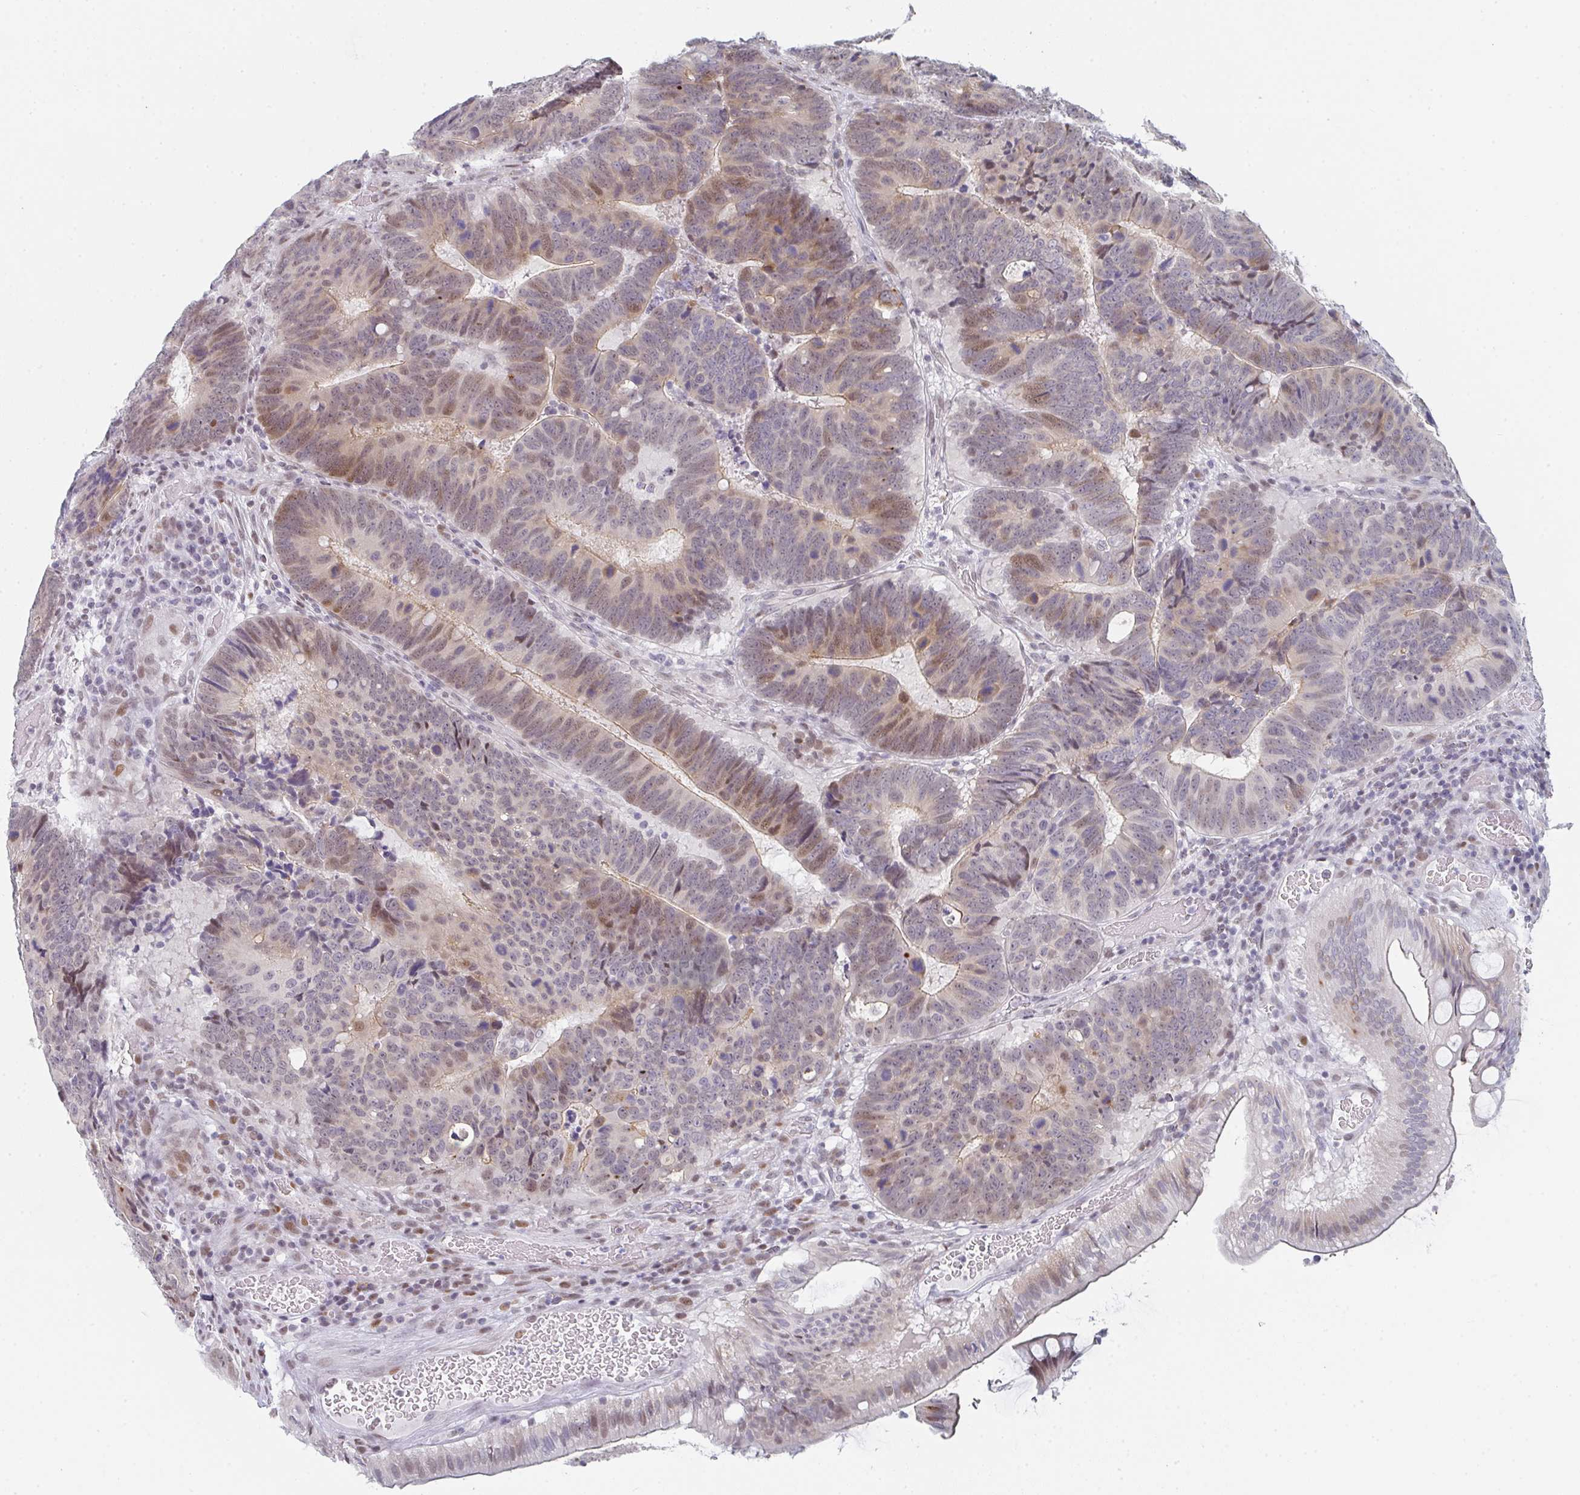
{"staining": {"intensity": "moderate", "quantity": "25%-75%", "location": "nuclear"}, "tissue": "colorectal cancer", "cell_type": "Tumor cells", "image_type": "cancer", "snomed": [{"axis": "morphology", "description": "Adenocarcinoma, NOS"}, {"axis": "topography", "description": "Colon"}], "caption": "This is a micrograph of immunohistochemistry staining of colorectal cancer, which shows moderate expression in the nuclear of tumor cells.", "gene": "POU2AF2", "patient": {"sex": "male", "age": 62}}